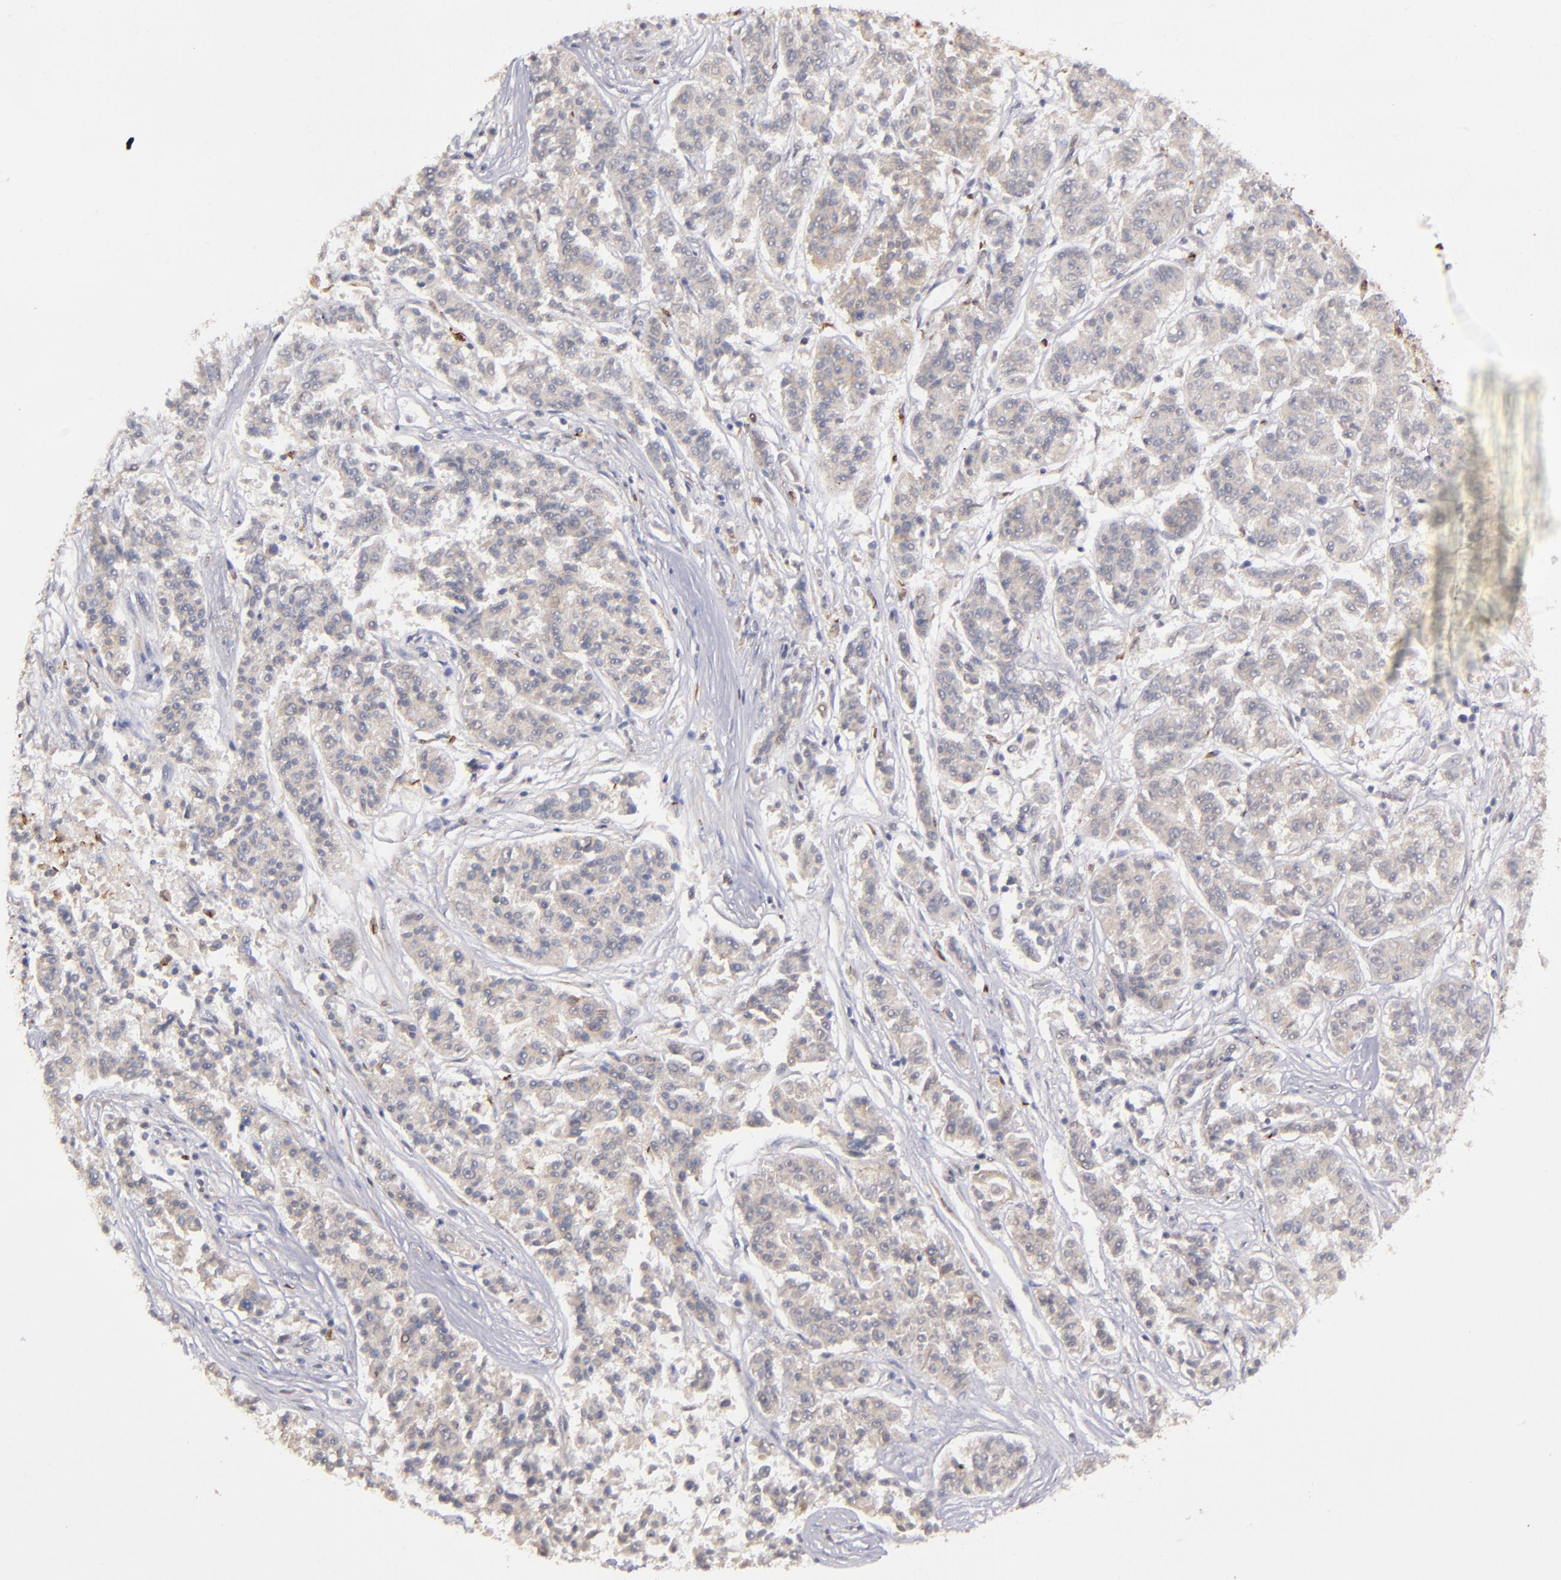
{"staining": {"intensity": "weak", "quantity": "<25%", "location": "cytoplasmic/membranous"}, "tissue": "lung cancer", "cell_type": "Tumor cells", "image_type": "cancer", "snomed": [{"axis": "morphology", "description": "Adenocarcinoma, NOS"}, {"axis": "topography", "description": "Lung"}], "caption": "An IHC histopathology image of lung cancer is shown. There is no staining in tumor cells of lung cancer.", "gene": "RREB1", "patient": {"sex": "male", "age": 84}}